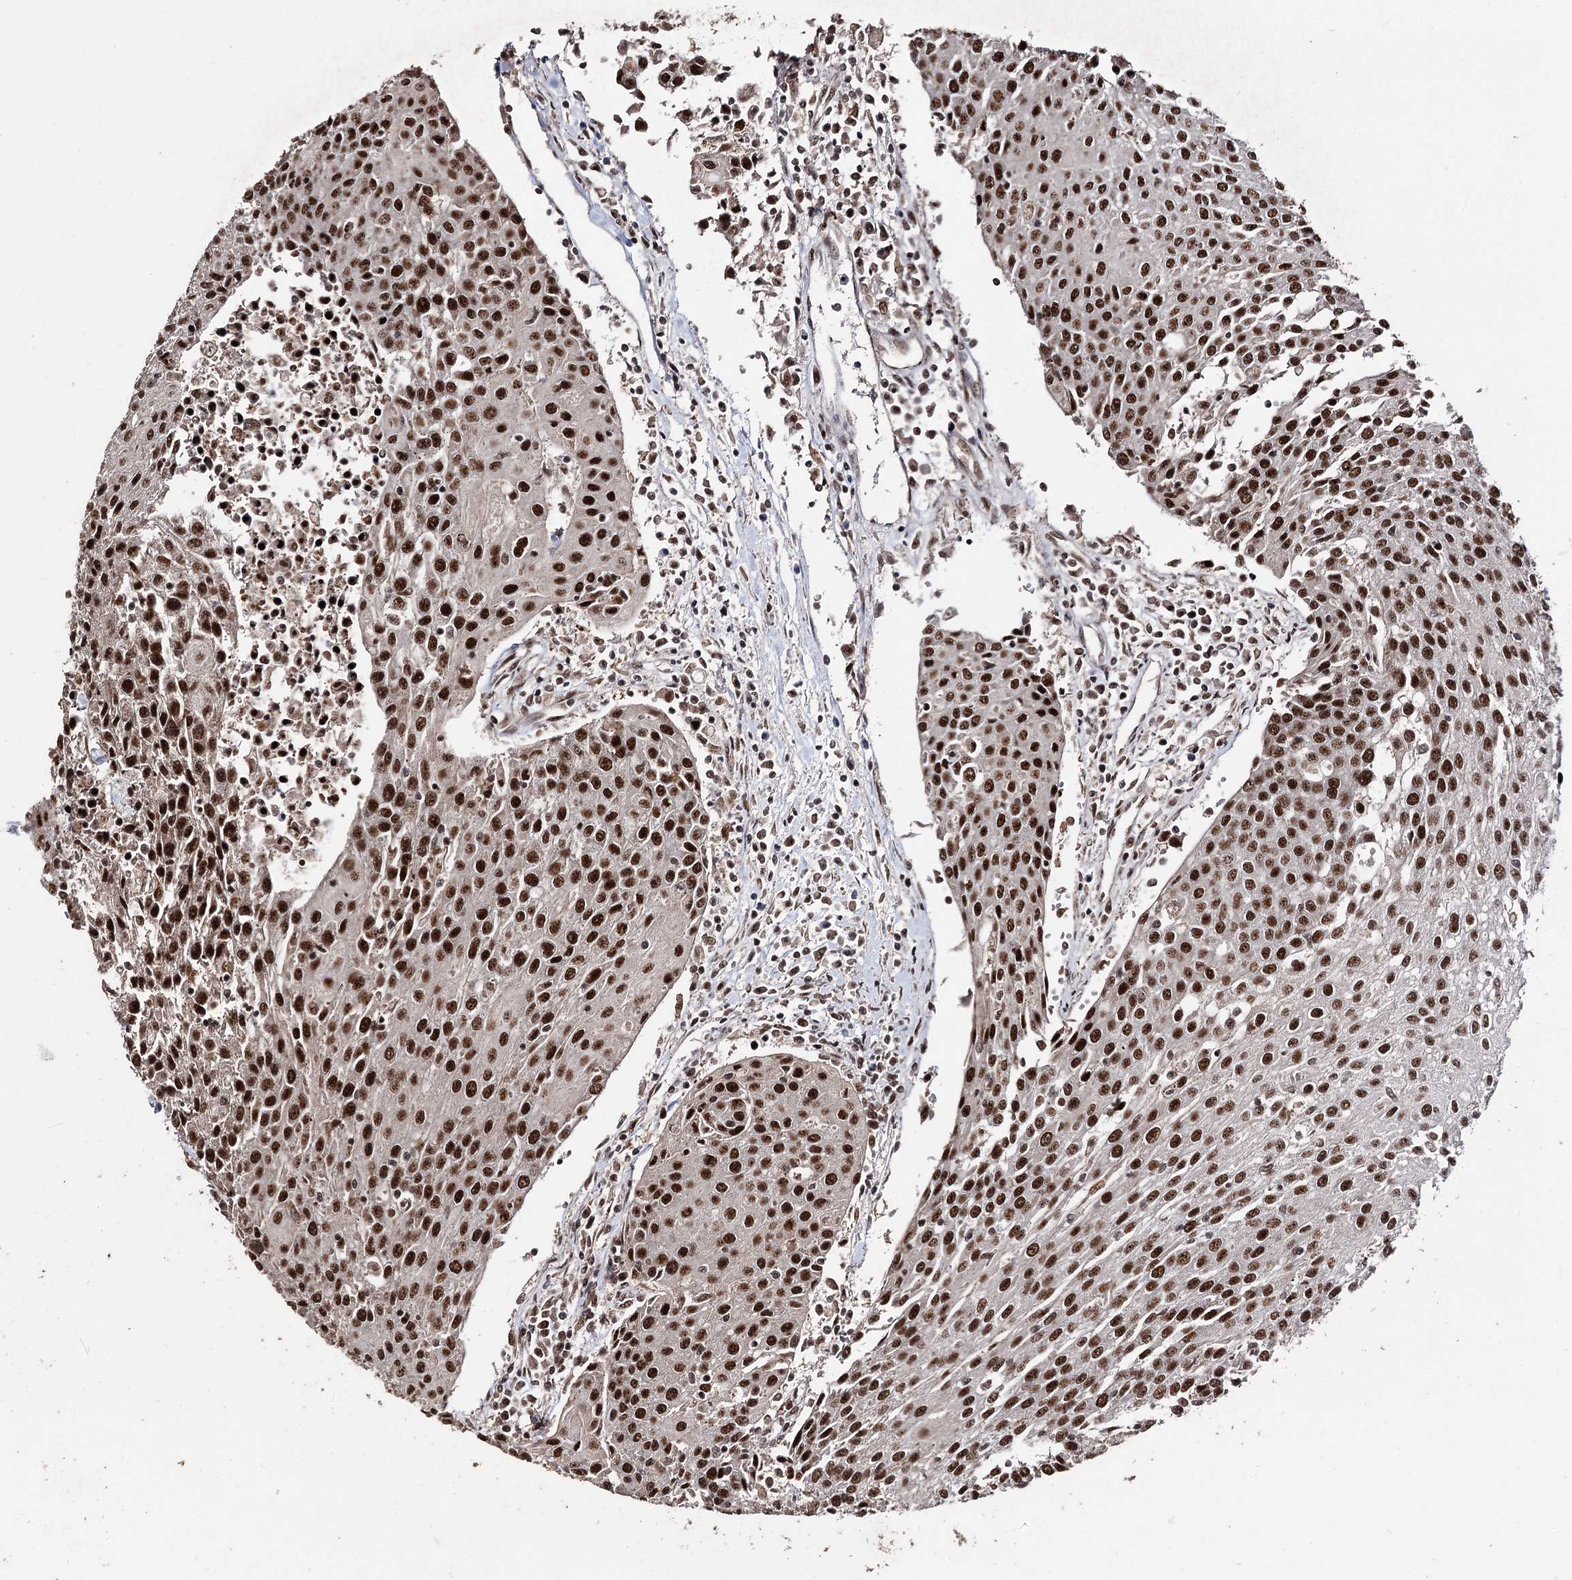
{"staining": {"intensity": "strong", "quantity": ">75%", "location": "nuclear"}, "tissue": "urothelial cancer", "cell_type": "Tumor cells", "image_type": "cancer", "snomed": [{"axis": "morphology", "description": "Urothelial carcinoma, High grade"}, {"axis": "topography", "description": "Urinary bladder"}], "caption": "A brown stain shows strong nuclear expression of a protein in urothelial carcinoma (high-grade) tumor cells.", "gene": "U2SURP", "patient": {"sex": "female", "age": 85}}